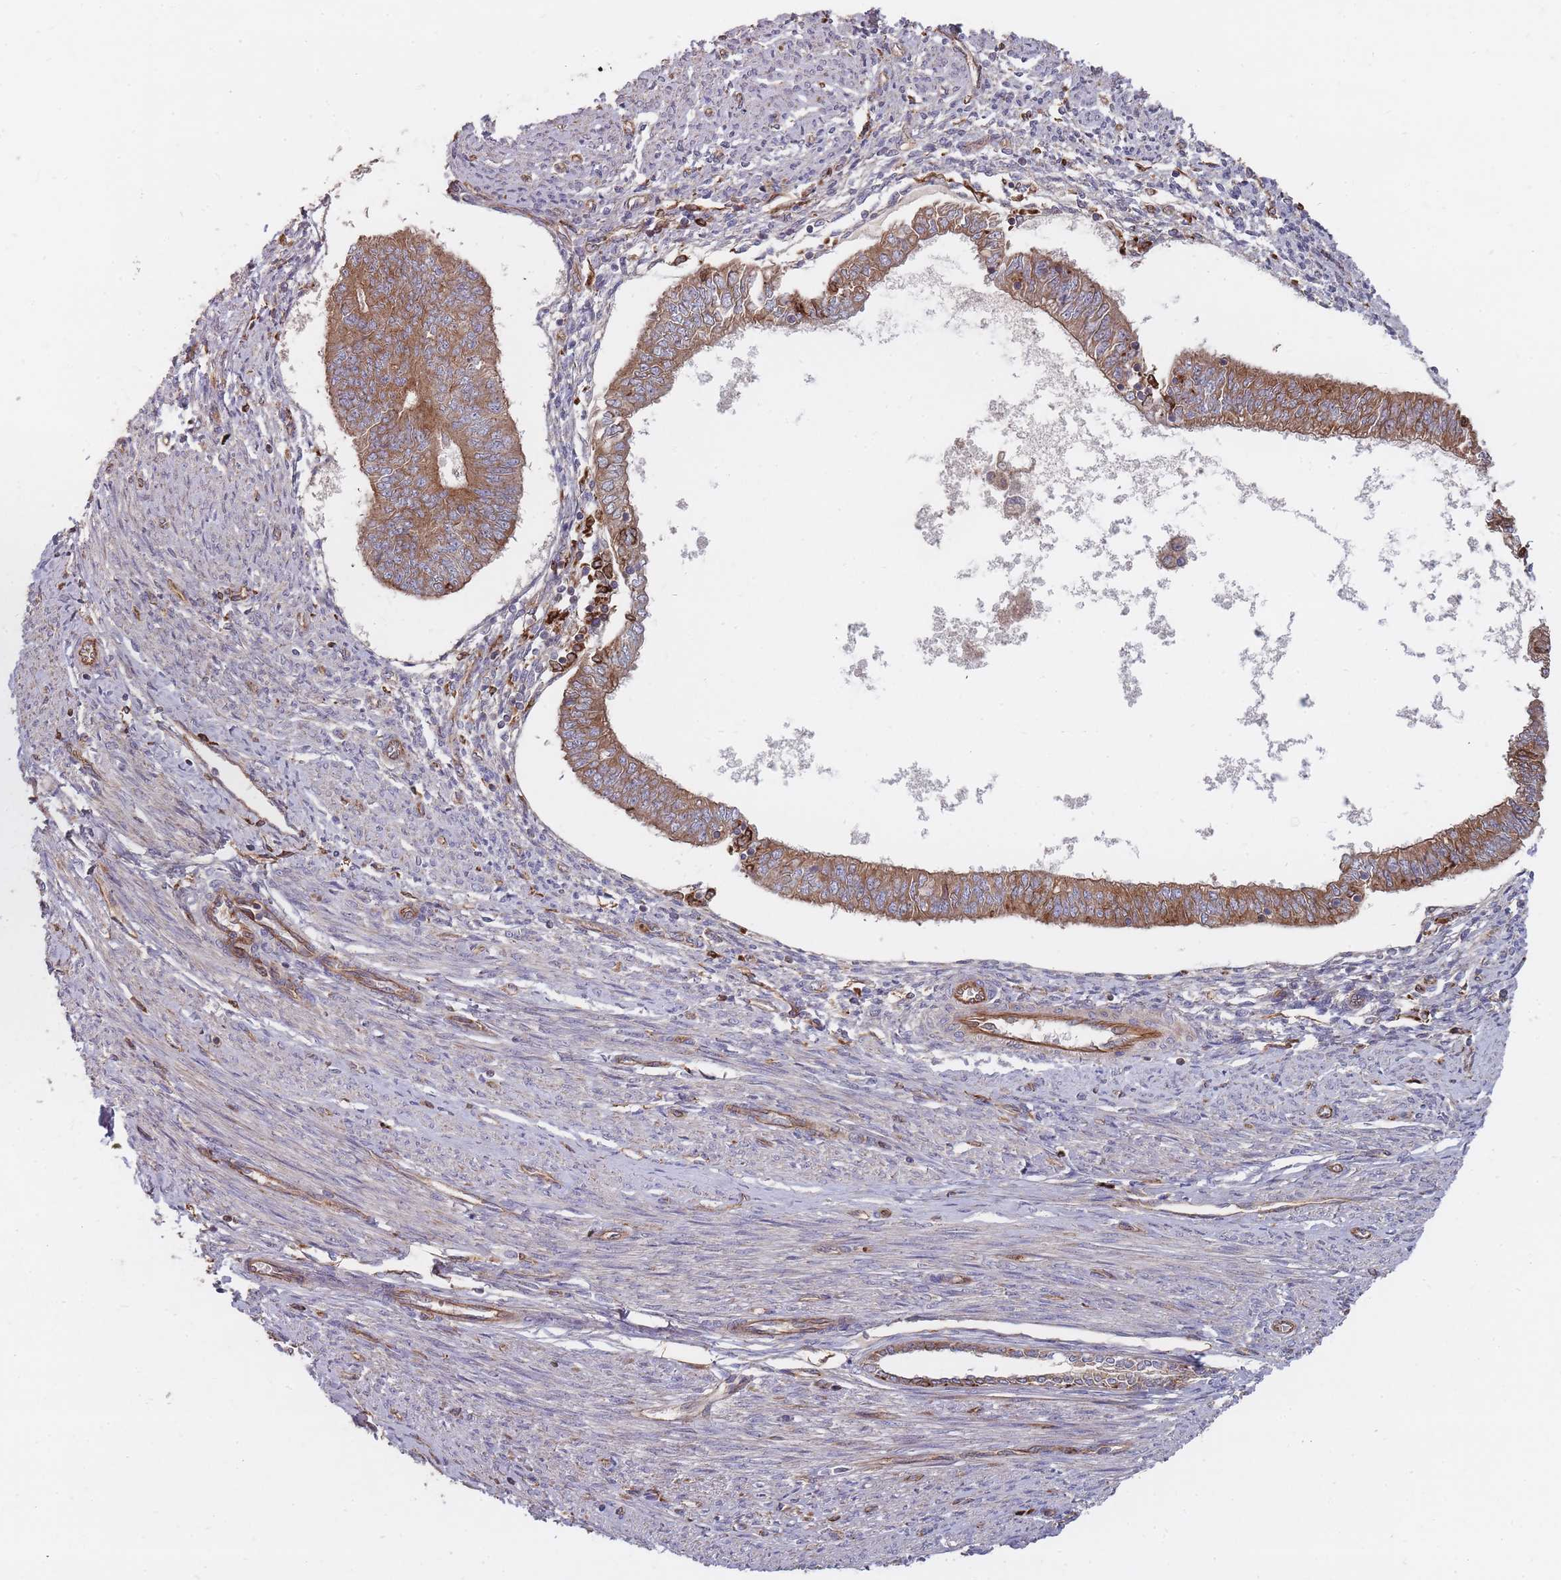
{"staining": {"intensity": "moderate", "quantity": ">75%", "location": "cytoplasmic/membranous"}, "tissue": "endometrial cancer", "cell_type": "Tumor cells", "image_type": "cancer", "snomed": [{"axis": "morphology", "description": "Adenocarcinoma, NOS"}, {"axis": "topography", "description": "Endometrium"}], "caption": "This is an image of immunohistochemistry (IHC) staining of adenocarcinoma (endometrial), which shows moderate positivity in the cytoplasmic/membranous of tumor cells.", "gene": "THSD7B", "patient": {"sex": "female", "age": 58}}